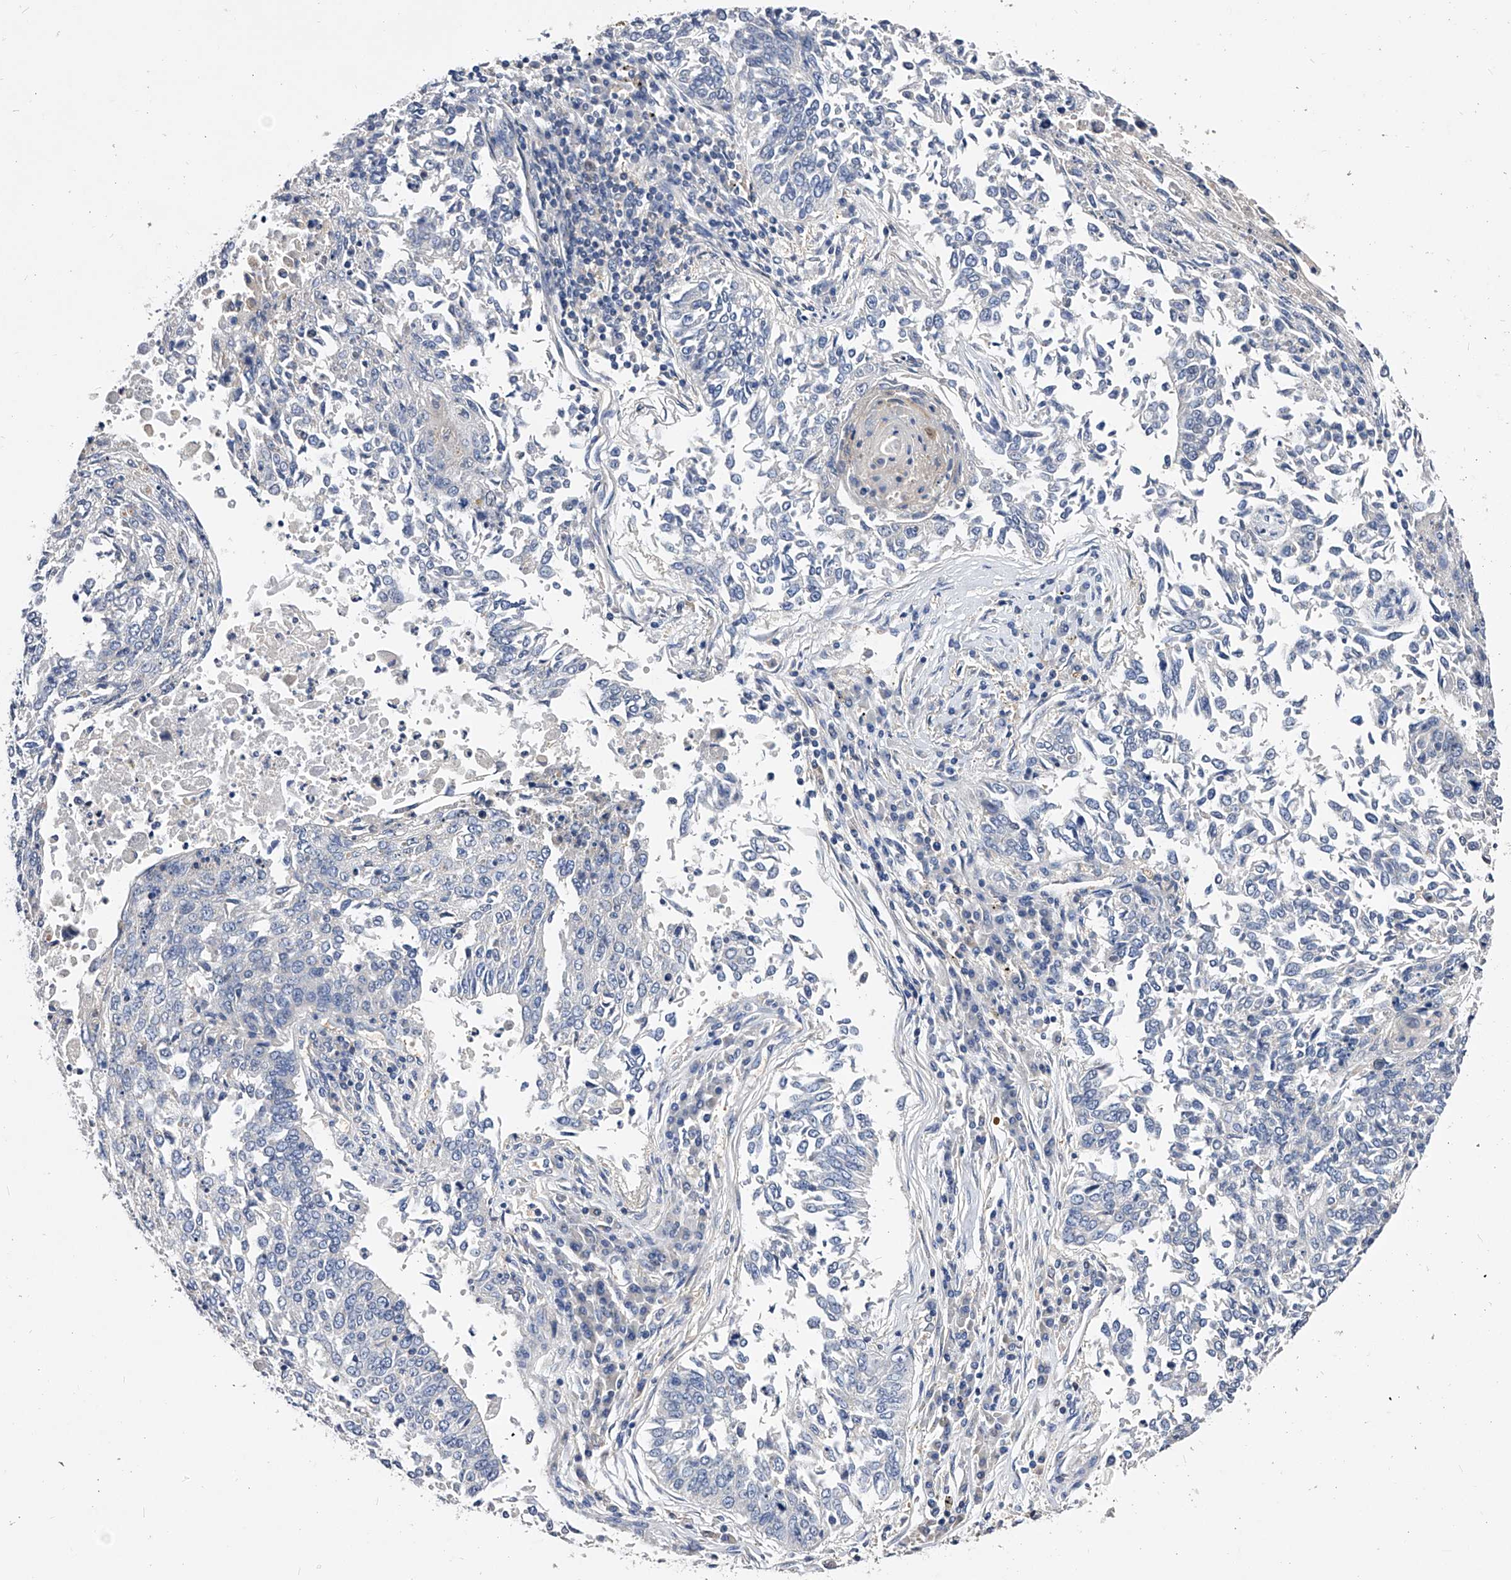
{"staining": {"intensity": "negative", "quantity": "none", "location": "none"}, "tissue": "lung cancer", "cell_type": "Tumor cells", "image_type": "cancer", "snomed": [{"axis": "morphology", "description": "Normal tissue, NOS"}, {"axis": "morphology", "description": "Squamous cell carcinoma, NOS"}, {"axis": "topography", "description": "Cartilage tissue"}, {"axis": "topography", "description": "Bronchus"}, {"axis": "topography", "description": "Lung"}, {"axis": "topography", "description": "Peripheral nerve tissue"}], "caption": "The photomicrograph demonstrates no staining of tumor cells in lung cancer.", "gene": "APEH", "patient": {"sex": "female", "age": 49}}